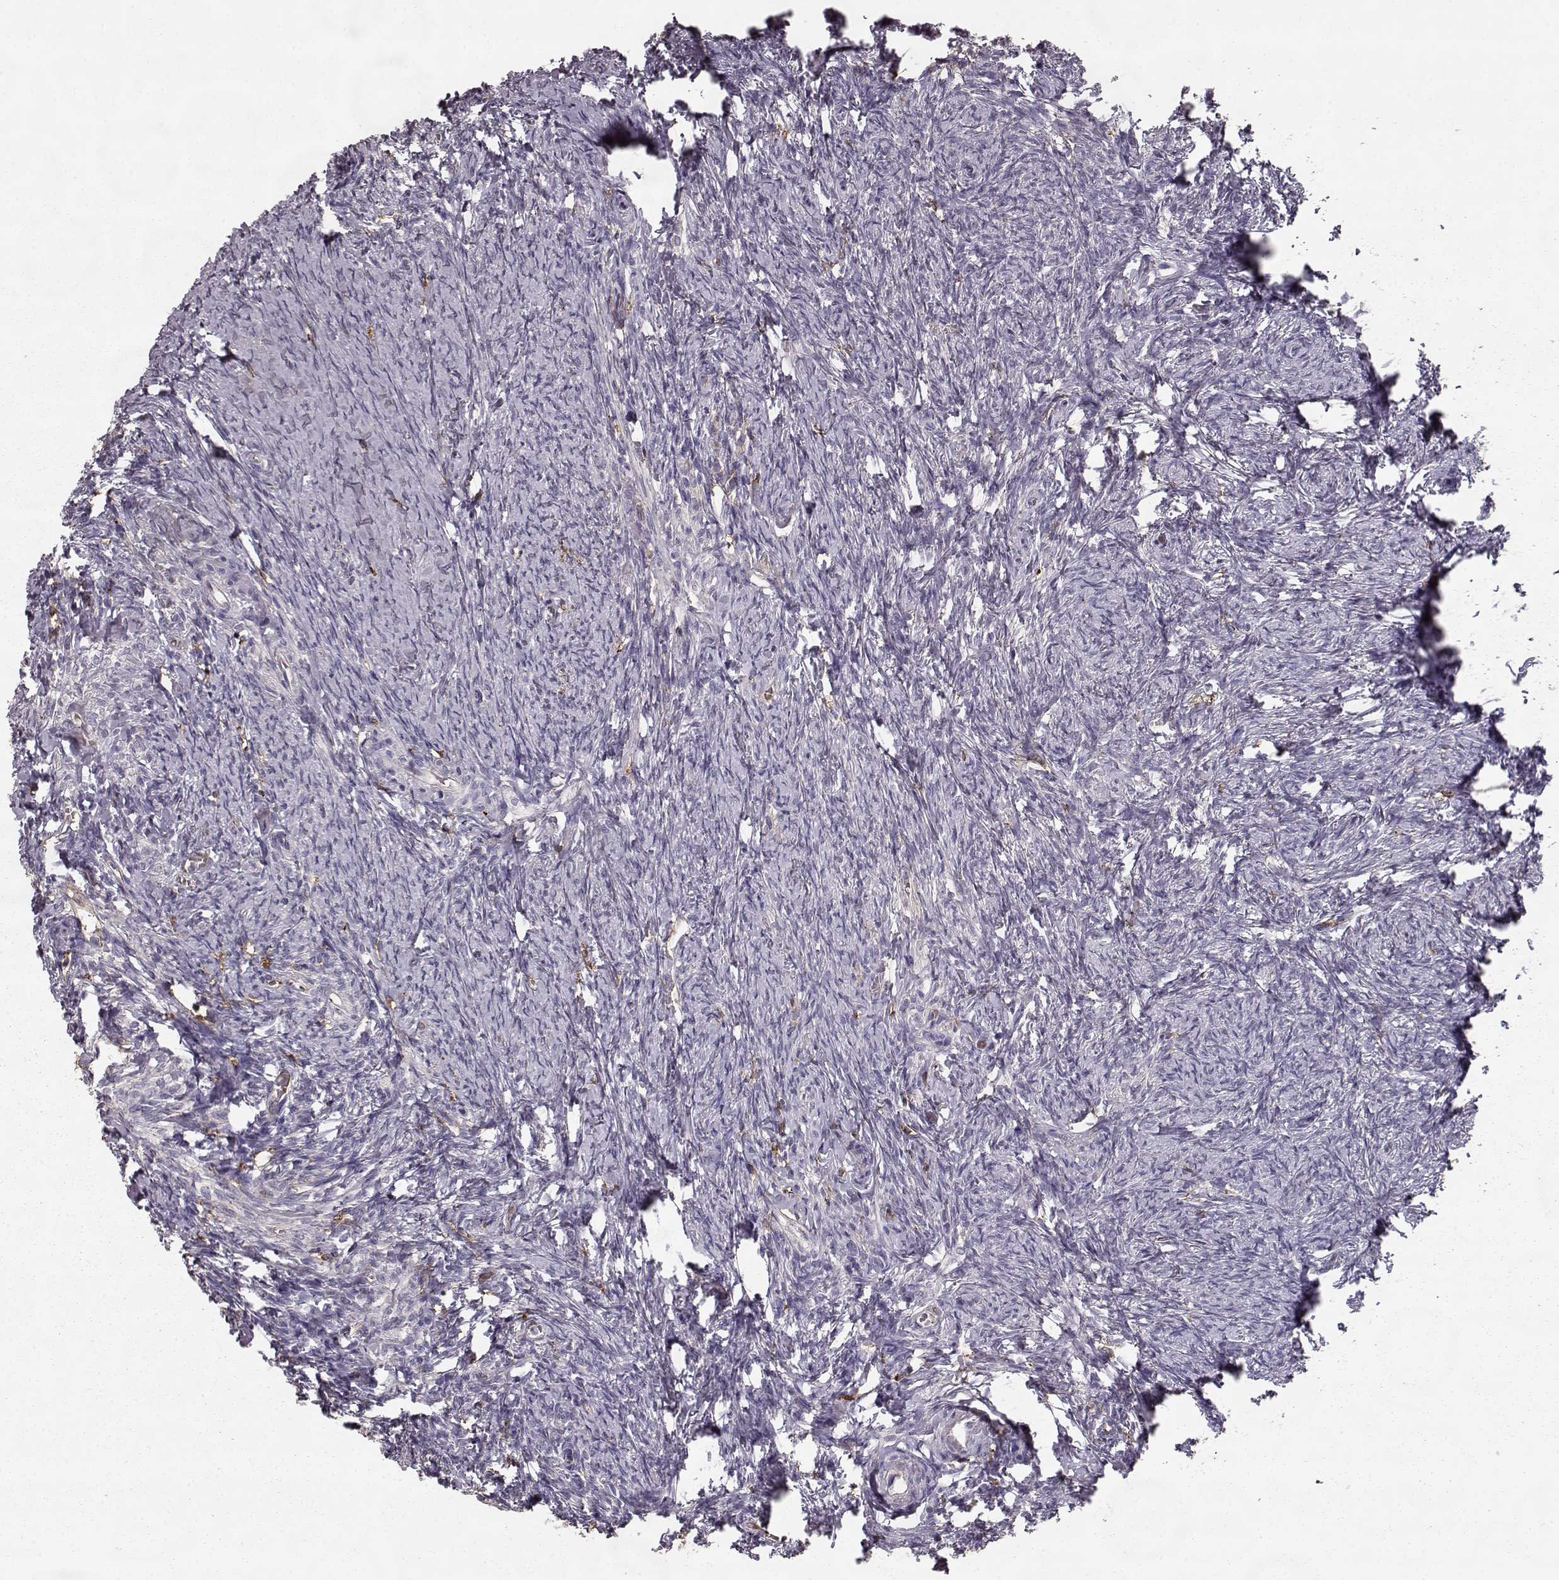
{"staining": {"intensity": "negative", "quantity": "none", "location": "none"}, "tissue": "ovary", "cell_type": "Follicle cells", "image_type": "normal", "snomed": [{"axis": "morphology", "description": "Normal tissue, NOS"}, {"axis": "topography", "description": "Ovary"}], "caption": "Immunohistochemical staining of benign ovary reveals no significant positivity in follicle cells. (DAB IHC, high magnification).", "gene": "CCNF", "patient": {"sex": "female", "age": 72}}